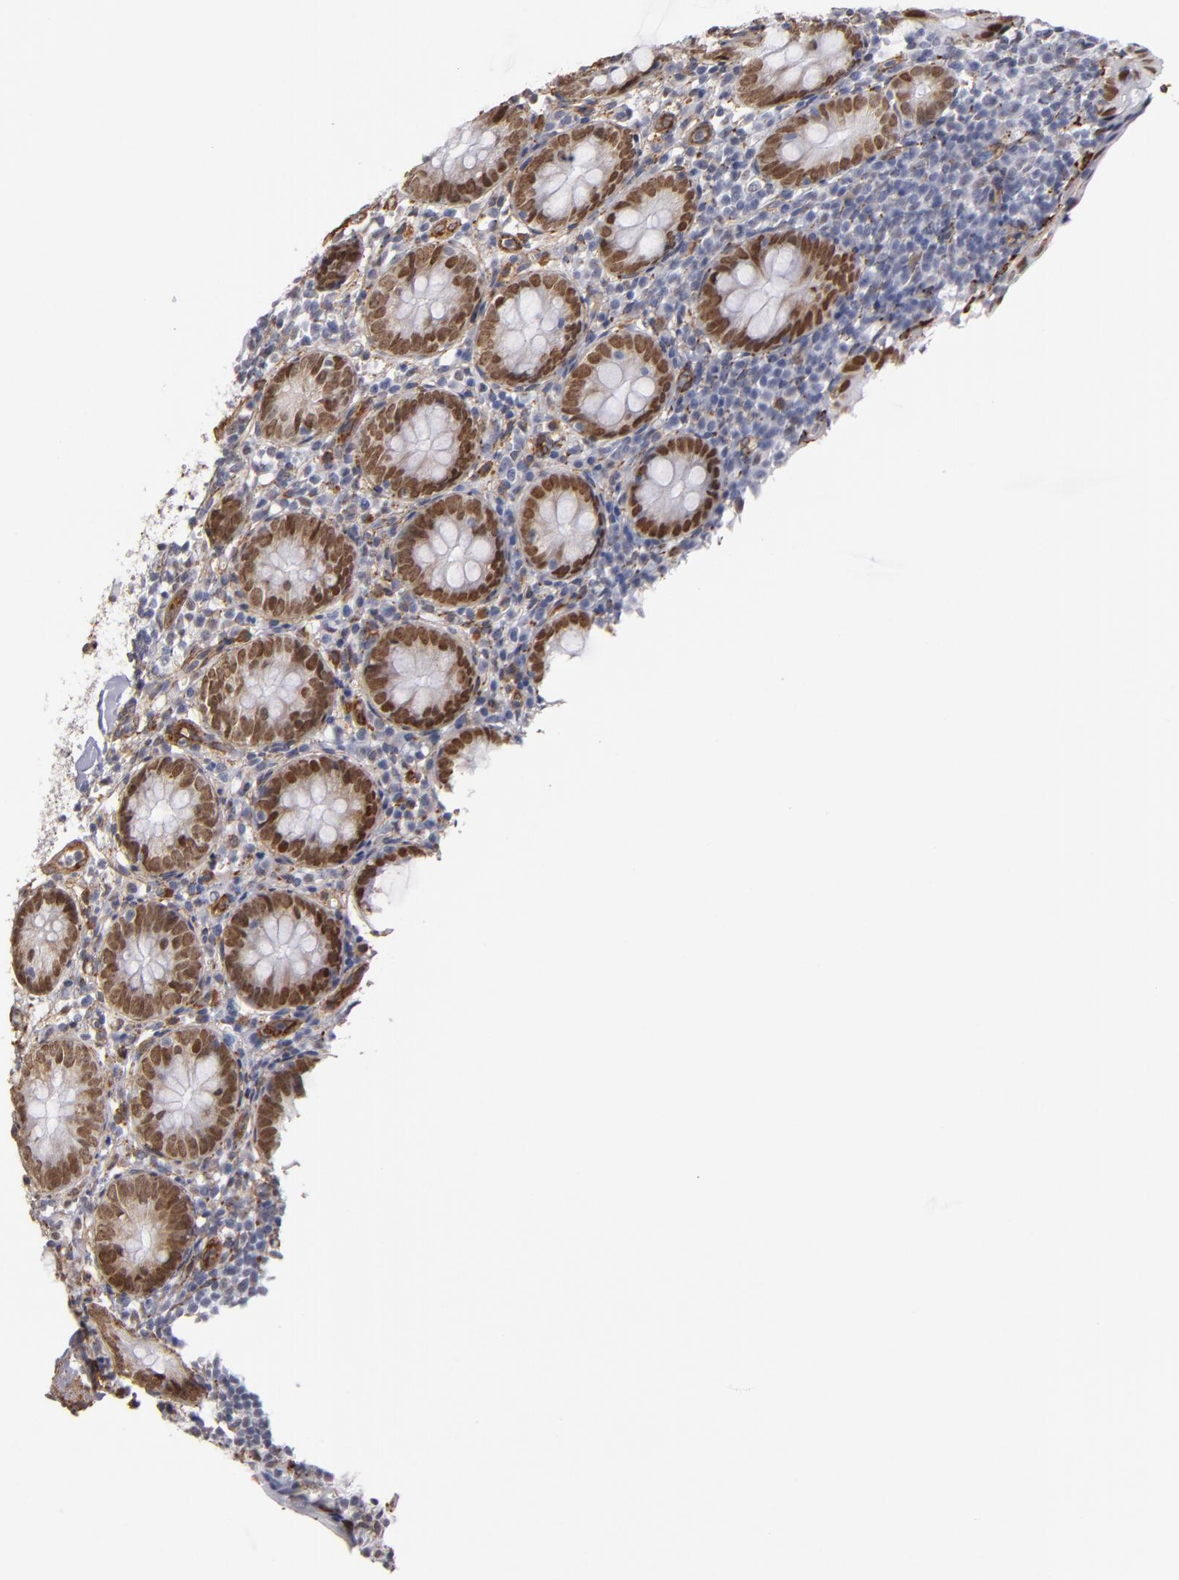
{"staining": {"intensity": "strong", "quantity": ">75%", "location": "nuclear"}, "tissue": "appendix", "cell_type": "Glandular cells", "image_type": "normal", "snomed": [{"axis": "morphology", "description": "Normal tissue, NOS"}, {"axis": "topography", "description": "Appendix"}], "caption": "Protein analysis of benign appendix shows strong nuclear expression in about >75% of glandular cells. (Stains: DAB (3,3'-diaminobenzidine) in brown, nuclei in blue, Microscopy: brightfield microscopy at high magnification).", "gene": "LAMC1", "patient": {"sex": "female", "age": 10}}